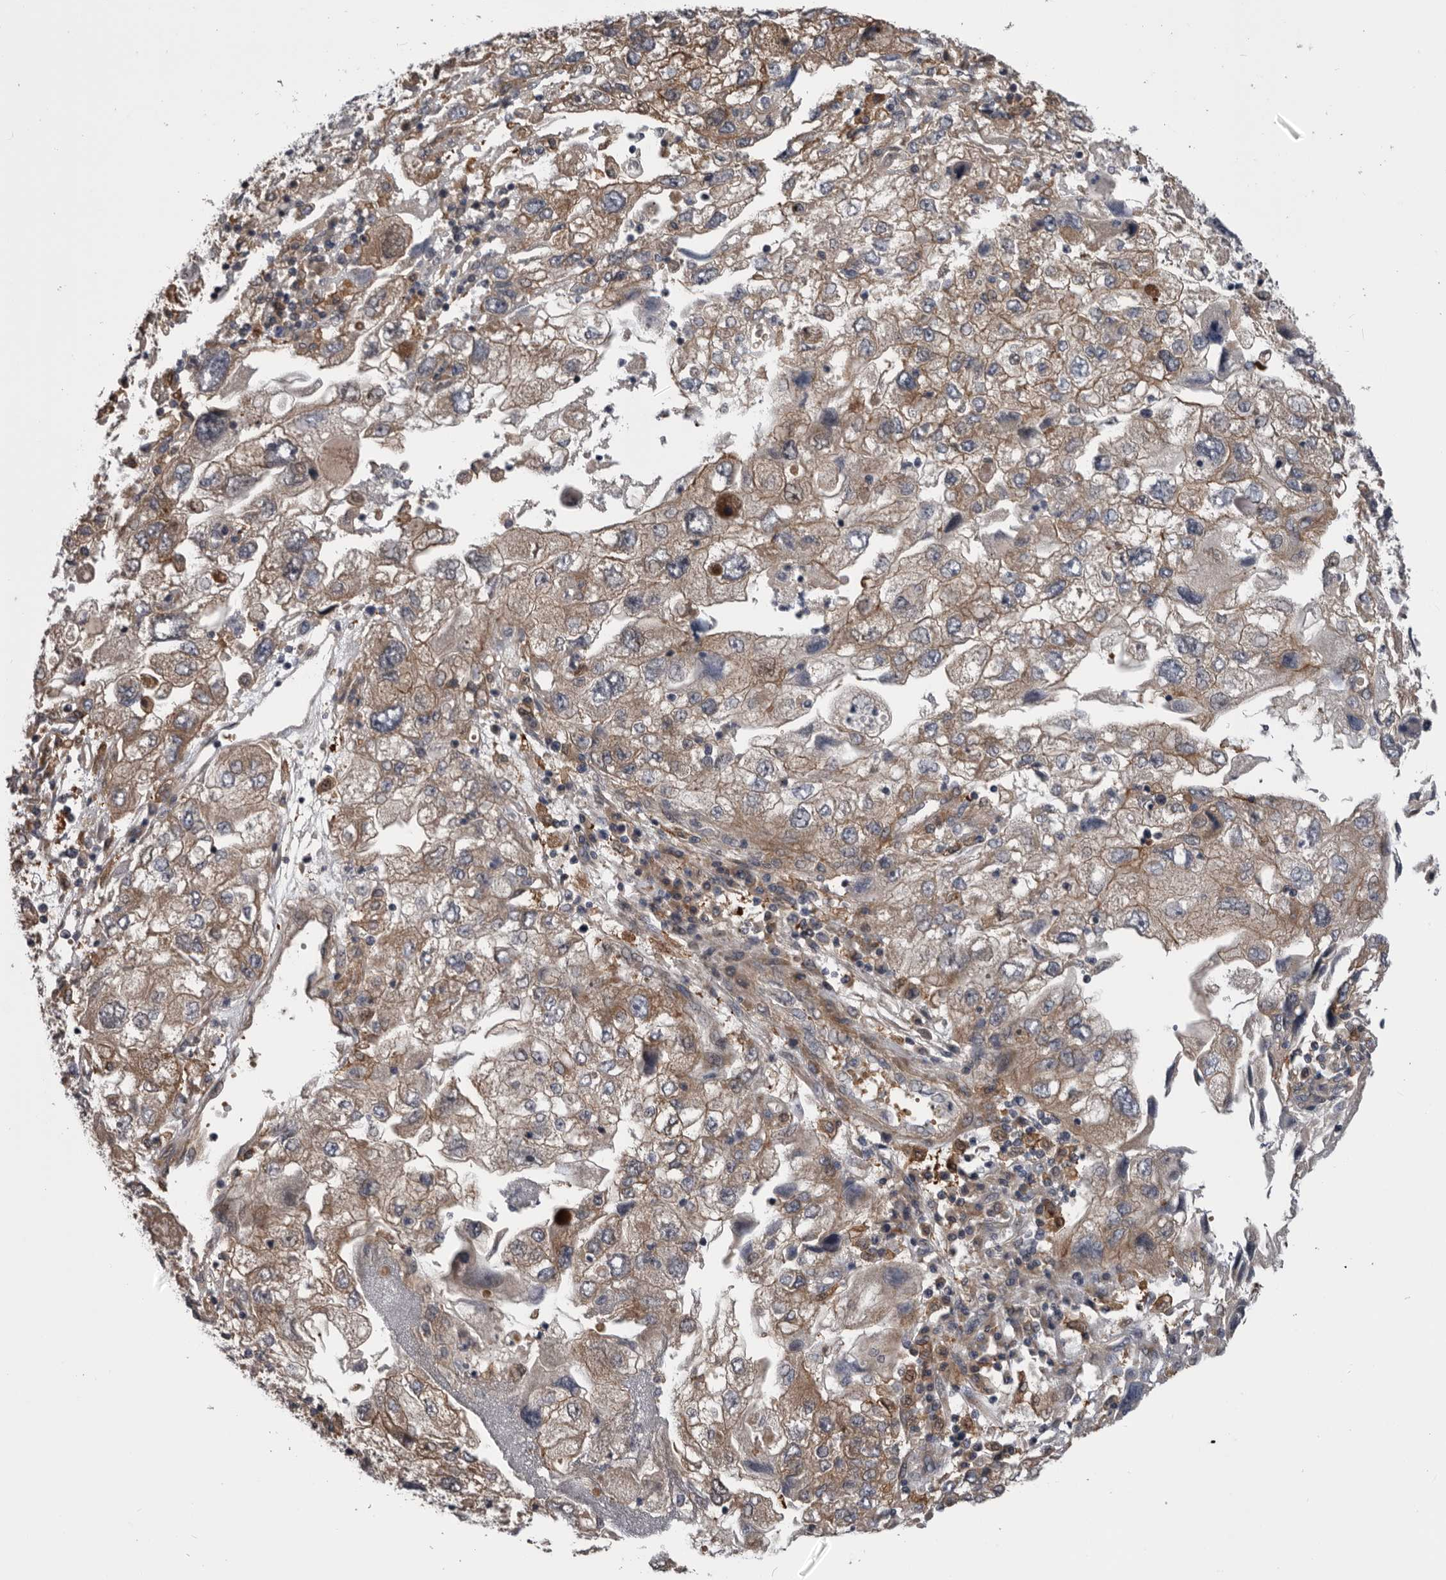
{"staining": {"intensity": "weak", "quantity": ">75%", "location": "cytoplasmic/membranous"}, "tissue": "endometrial cancer", "cell_type": "Tumor cells", "image_type": "cancer", "snomed": [{"axis": "morphology", "description": "Adenocarcinoma, NOS"}, {"axis": "topography", "description": "Endometrium"}], "caption": "A low amount of weak cytoplasmic/membranous expression is identified in approximately >75% of tumor cells in endometrial cancer tissue. The protein is shown in brown color, while the nuclei are stained blue.", "gene": "RAB3GAP2", "patient": {"sex": "female", "age": 49}}